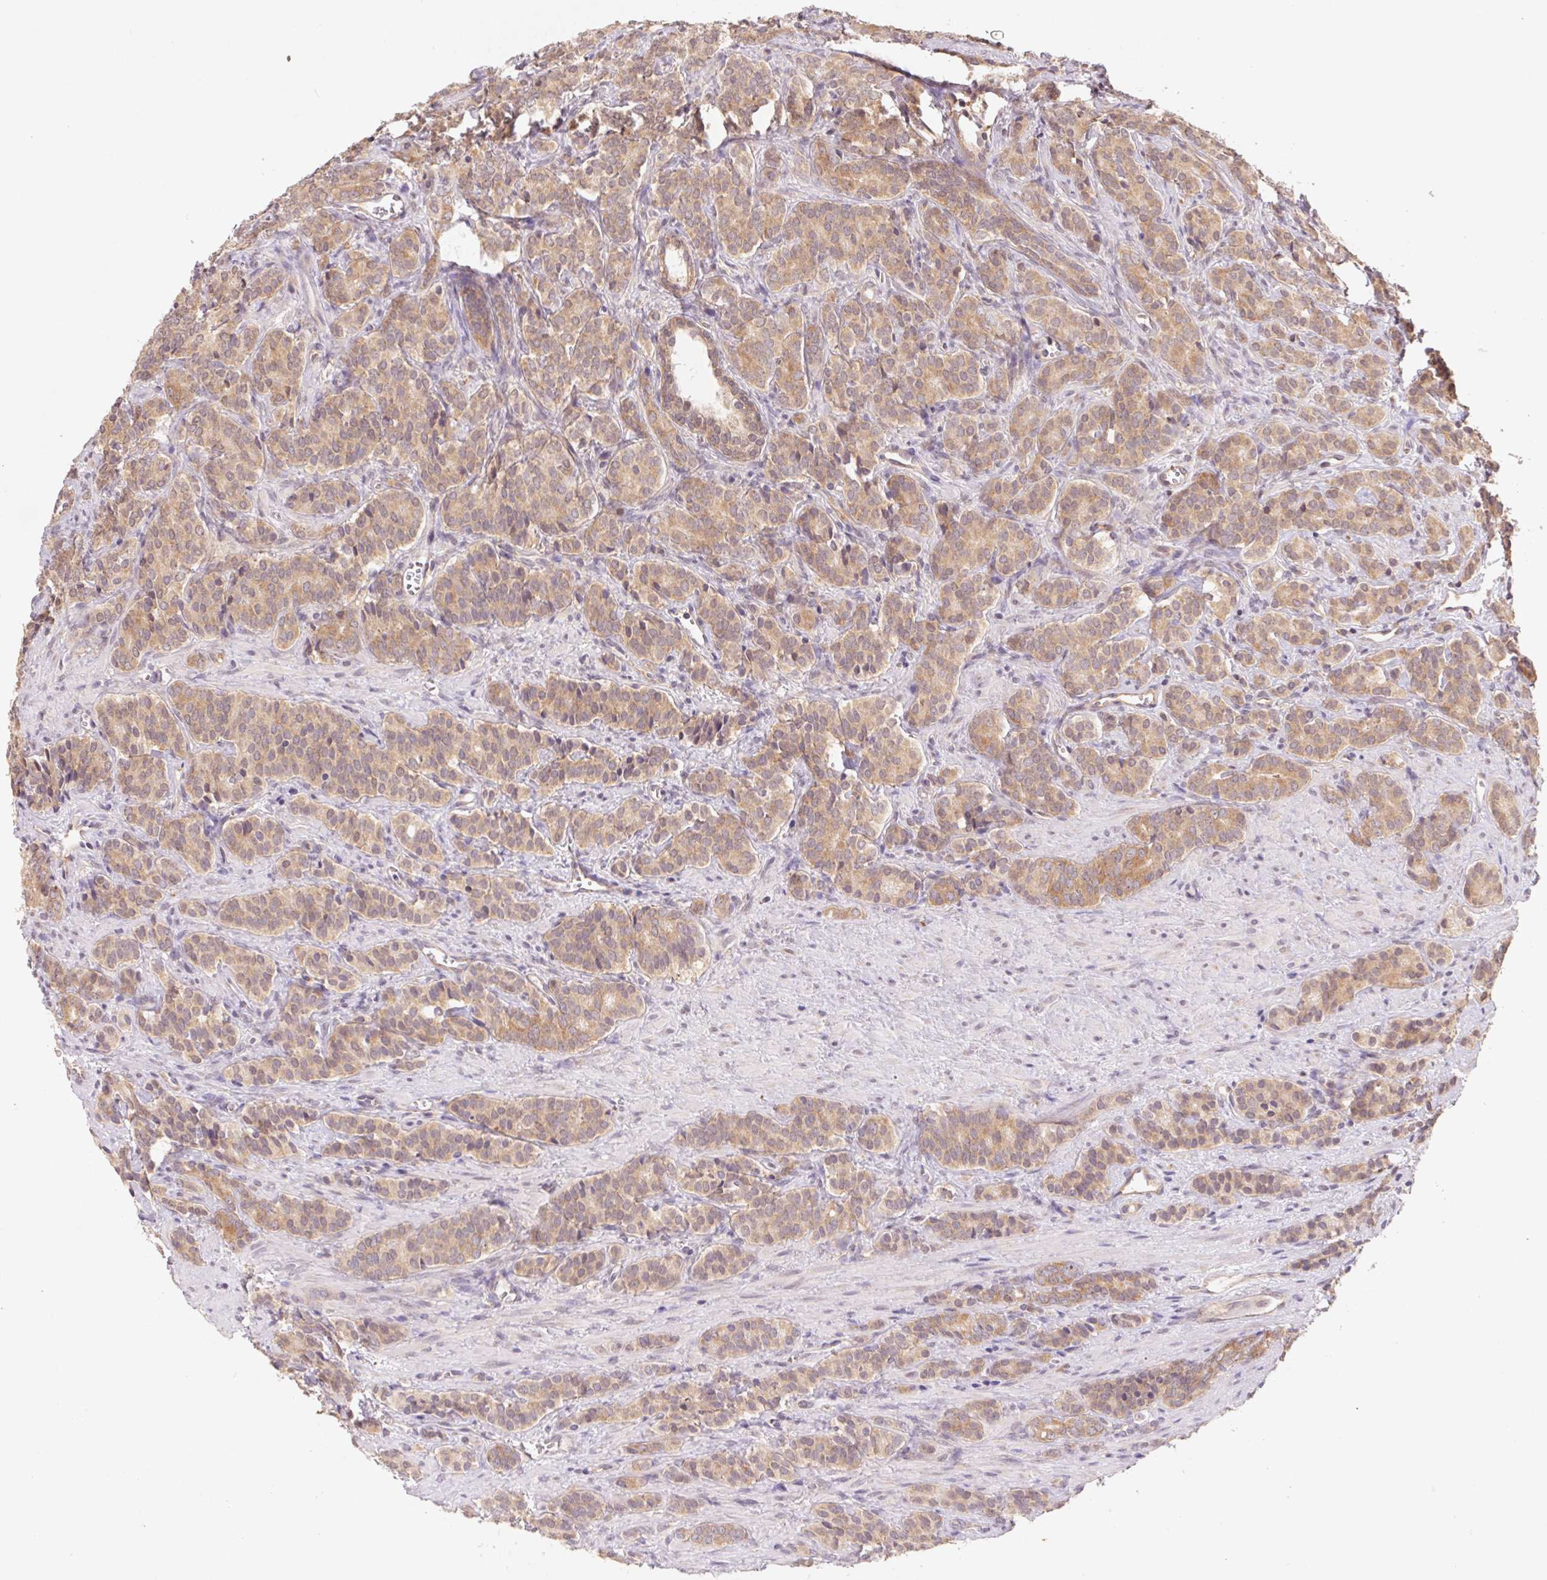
{"staining": {"intensity": "moderate", "quantity": ">75%", "location": "cytoplasmic/membranous"}, "tissue": "prostate cancer", "cell_type": "Tumor cells", "image_type": "cancer", "snomed": [{"axis": "morphology", "description": "Adenocarcinoma, High grade"}, {"axis": "topography", "description": "Prostate"}], "caption": "Immunohistochemistry staining of prostate cancer (high-grade adenocarcinoma), which exhibits medium levels of moderate cytoplasmic/membranous positivity in approximately >75% of tumor cells indicating moderate cytoplasmic/membranous protein expression. The staining was performed using DAB (3,3'-diaminobenzidine) (brown) for protein detection and nuclei were counterstained in hematoxylin (blue).", "gene": "RPL27A", "patient": {"sex": "male", "age": 84}}